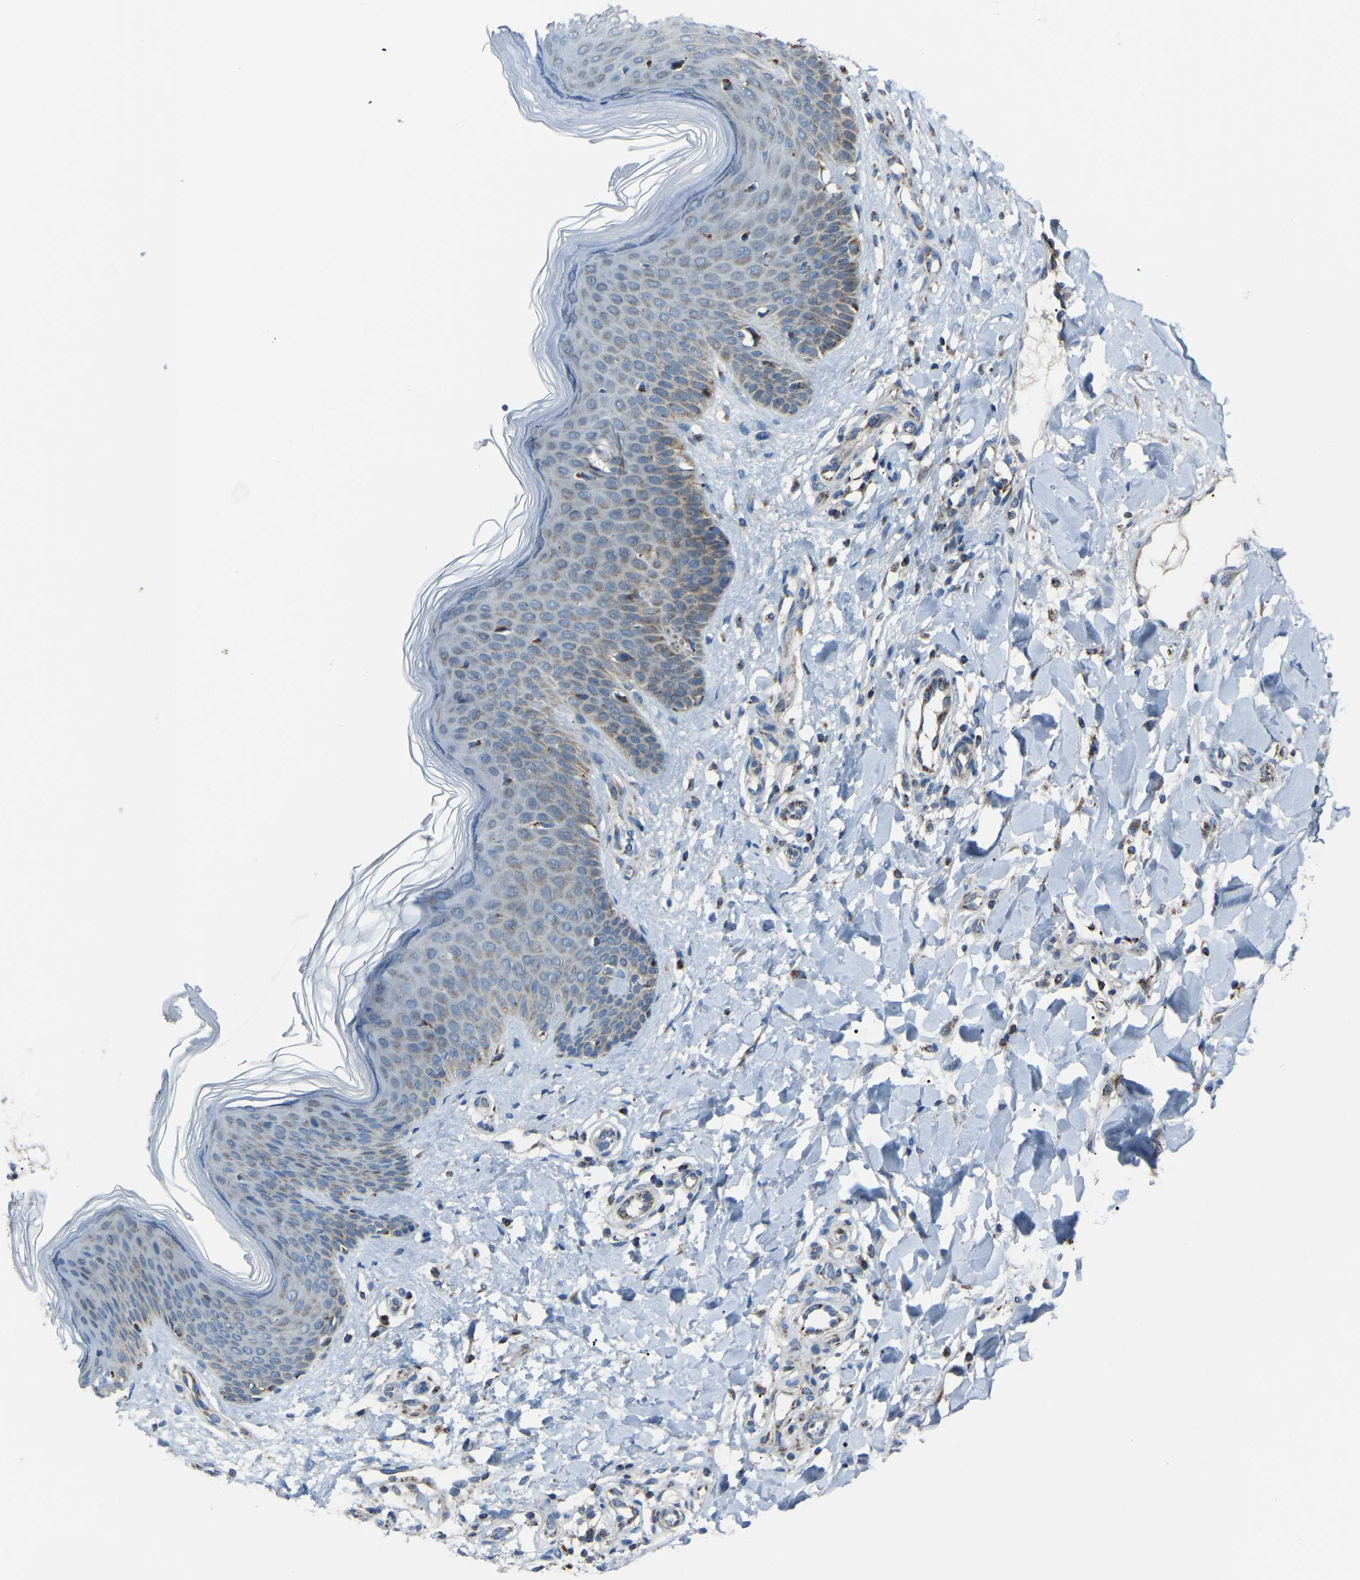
{"staining": {"intensity": "weak", "quantity": ">75%", "location": "cytoplasmic/membranous"}, "tissue": "skin", "cell_type": "Fibroblasts", "image_type": "normal", "snomed": [{"axis": "morphology", "description": "Normal tissue, NOS"}, {"axis": "topography", "description": "Skin"}], "caption": "Benign skin was stained to show a protein in brown. There is low levels of weak cytoplasmic/membranous staining in about >75% of fibroblasts.", "gene": "CANT1", "patient": {"sex": "male", "age": 41}}